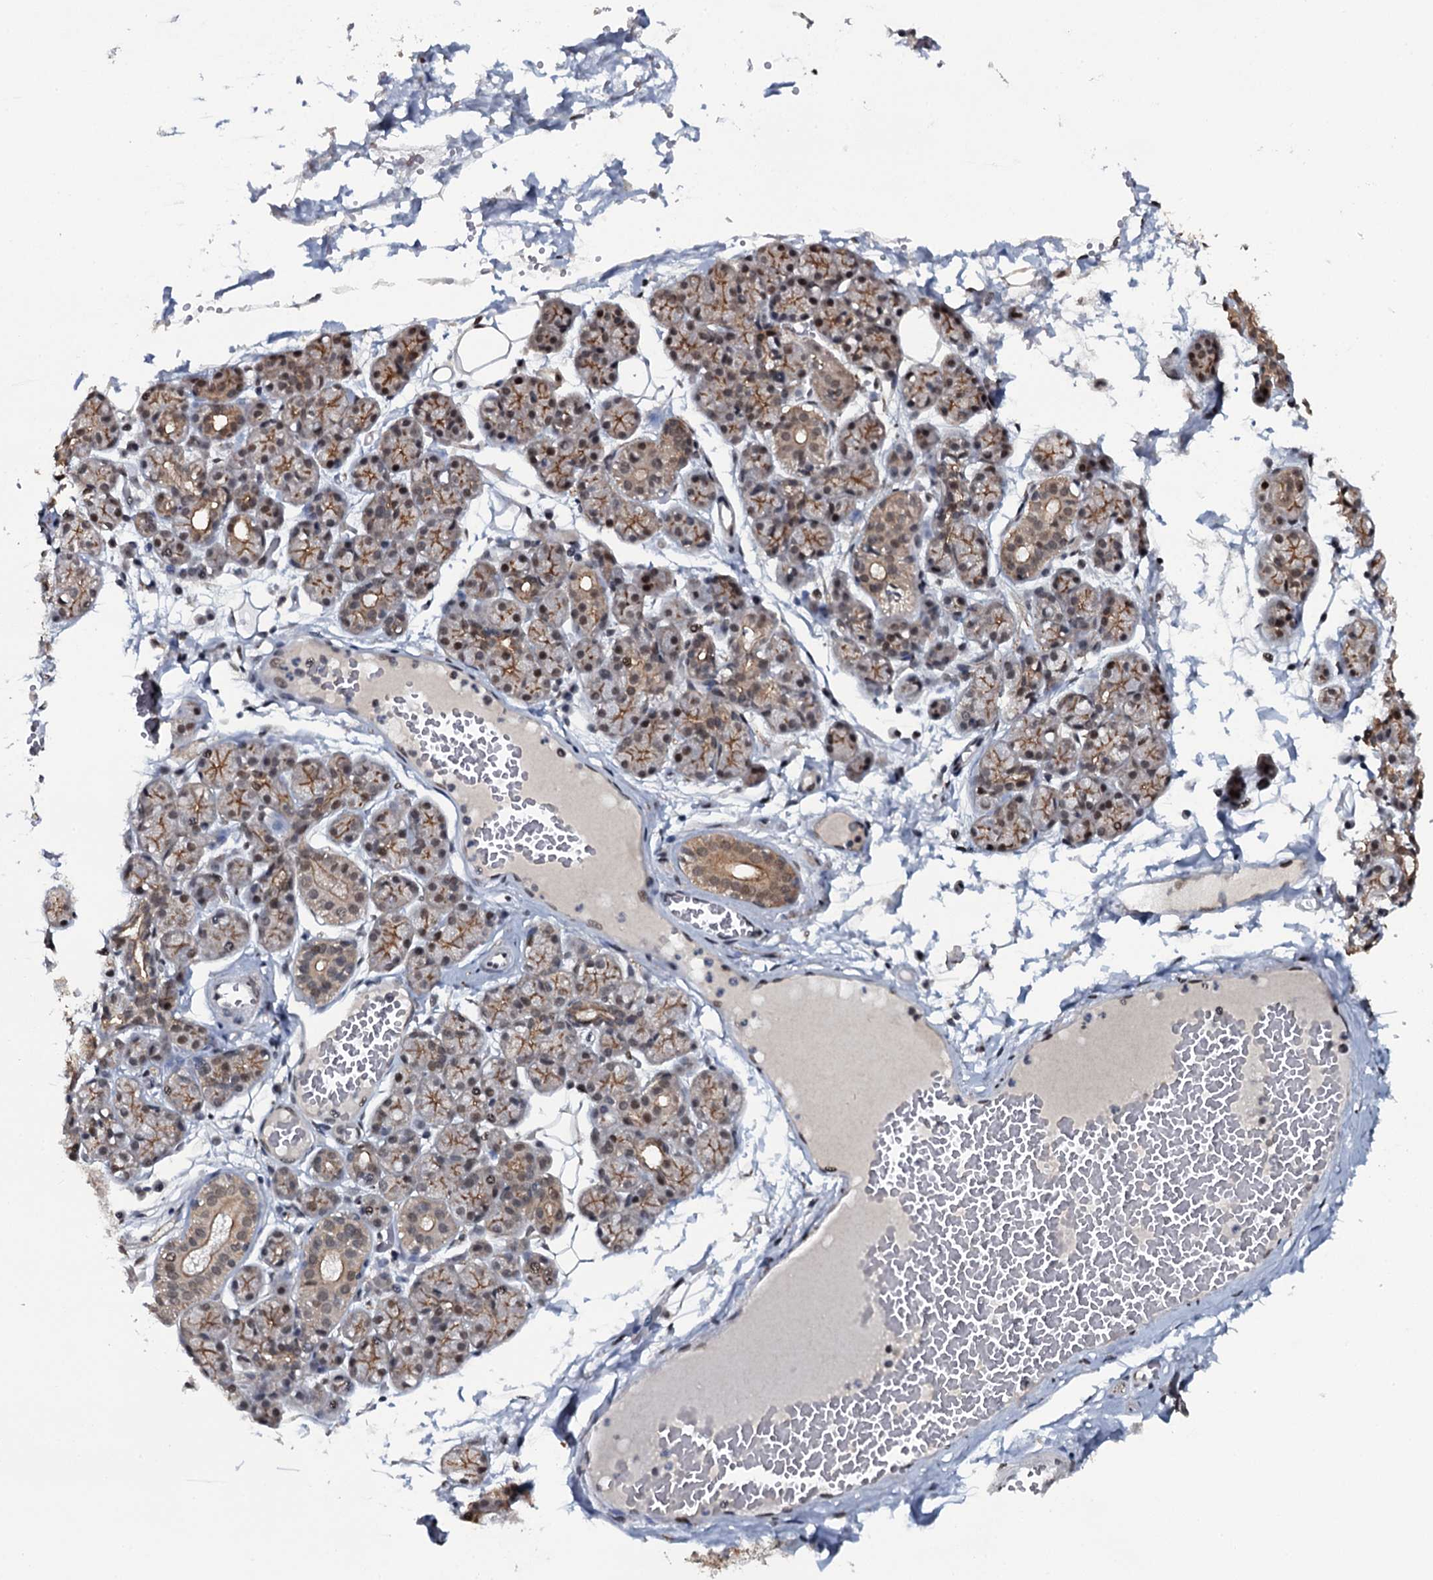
{"staining": {"intensity": "moderate", "quantity": "25%-75%", "location": "cytoplasmic/membranous,nuclear"}, "tissue": "salivary gland", "cell_type": "Glandular cells", "image_type": "normal", "snomed": [{"axis": "morphology", "description": "Normal tissue, NOS"}, {"axis": "topography", "description": "Salivary gland"}], "caption": "Protein staining of unremarkable salivary gland displays moderate cytoplasmic/membranous,nuclear expression in approximately 25%-75% of glandular cells.", "gene": "SH2D4B", "patient": {"sex": "male", "age": 63}}